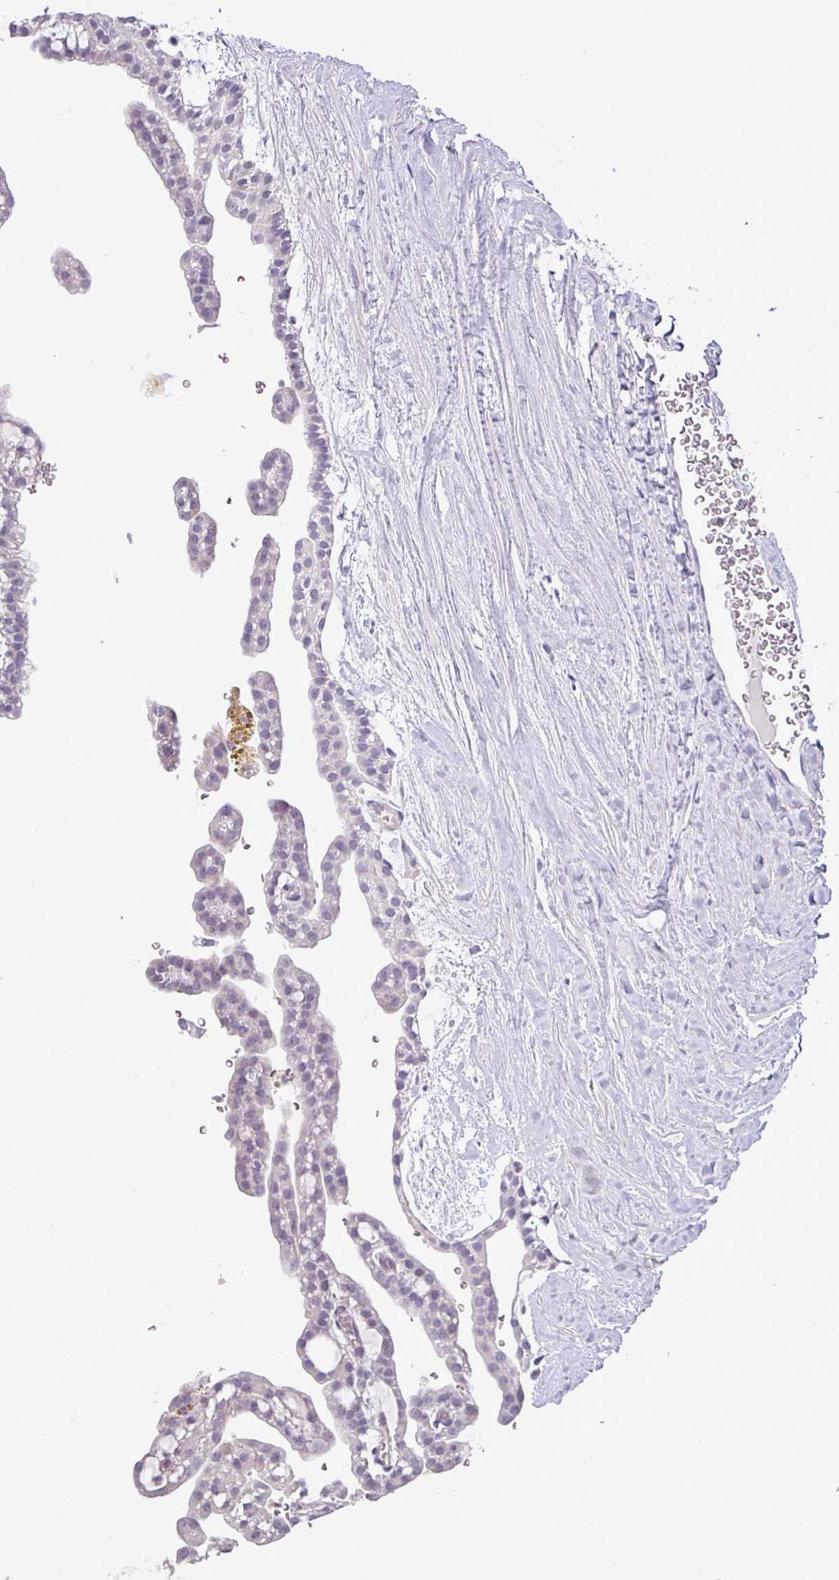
{"staining": {"intensity": "negative", "quantity": "none", "location": "none"}, "tissue": "renal cancer", "cell_type": "Tumor cells", "image_type": "cancer", "snomed": [{"axis": "morphology", "description": "Adenocarcinoma, NOS"}, {"axis": "topography", "description": "Kidney"}], "caption": "There is no significant expression in tumor cells of renal cancer.", "gene": "HBEGF", "patient": {"sex": "male", "age": 63}}